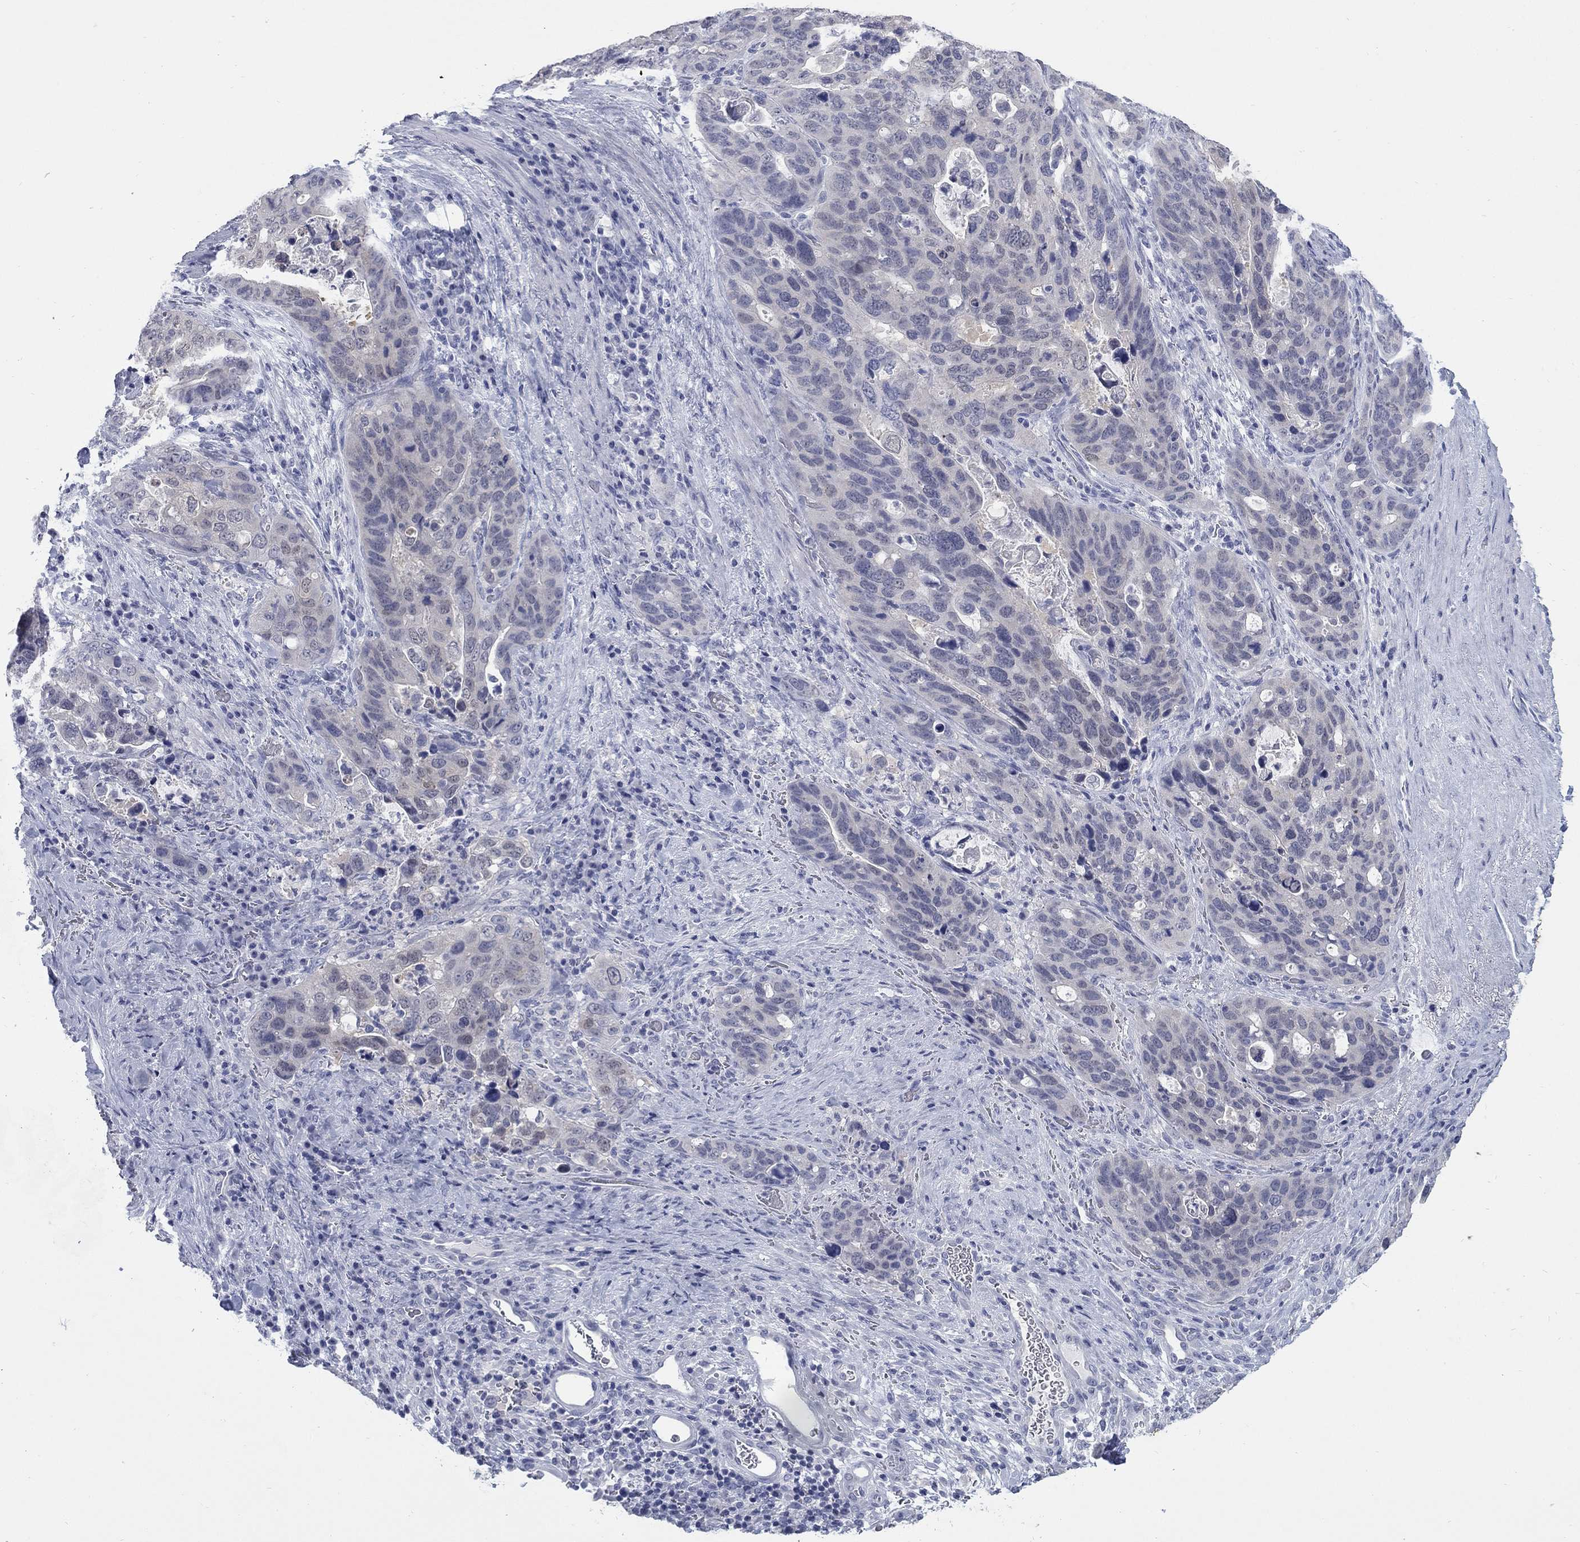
{"staining": {"intensity": "negative", "quantity": "none", "location": "none"}, "tissue": "stomach cancer", "cell_type": "Tumor cells", "image_type": "cancer", "snomed": [{"axis": "morphology", "description": "Adenocarcinoma, NOS"}, {"axis": "topography", "description": "Stomach"}], "caption": "High magnification brightfield microscopy of stomach cancer stained with DAB (brown) and counterstained with hematoxylin (blue): tumor cells show no significant expression. (DAB (3,3'-diaminobenzidine) IHC with hematoxylin counter stain).", "gene": "ATP6V1G2", "patient": {"sex": "male", "age": 54}}